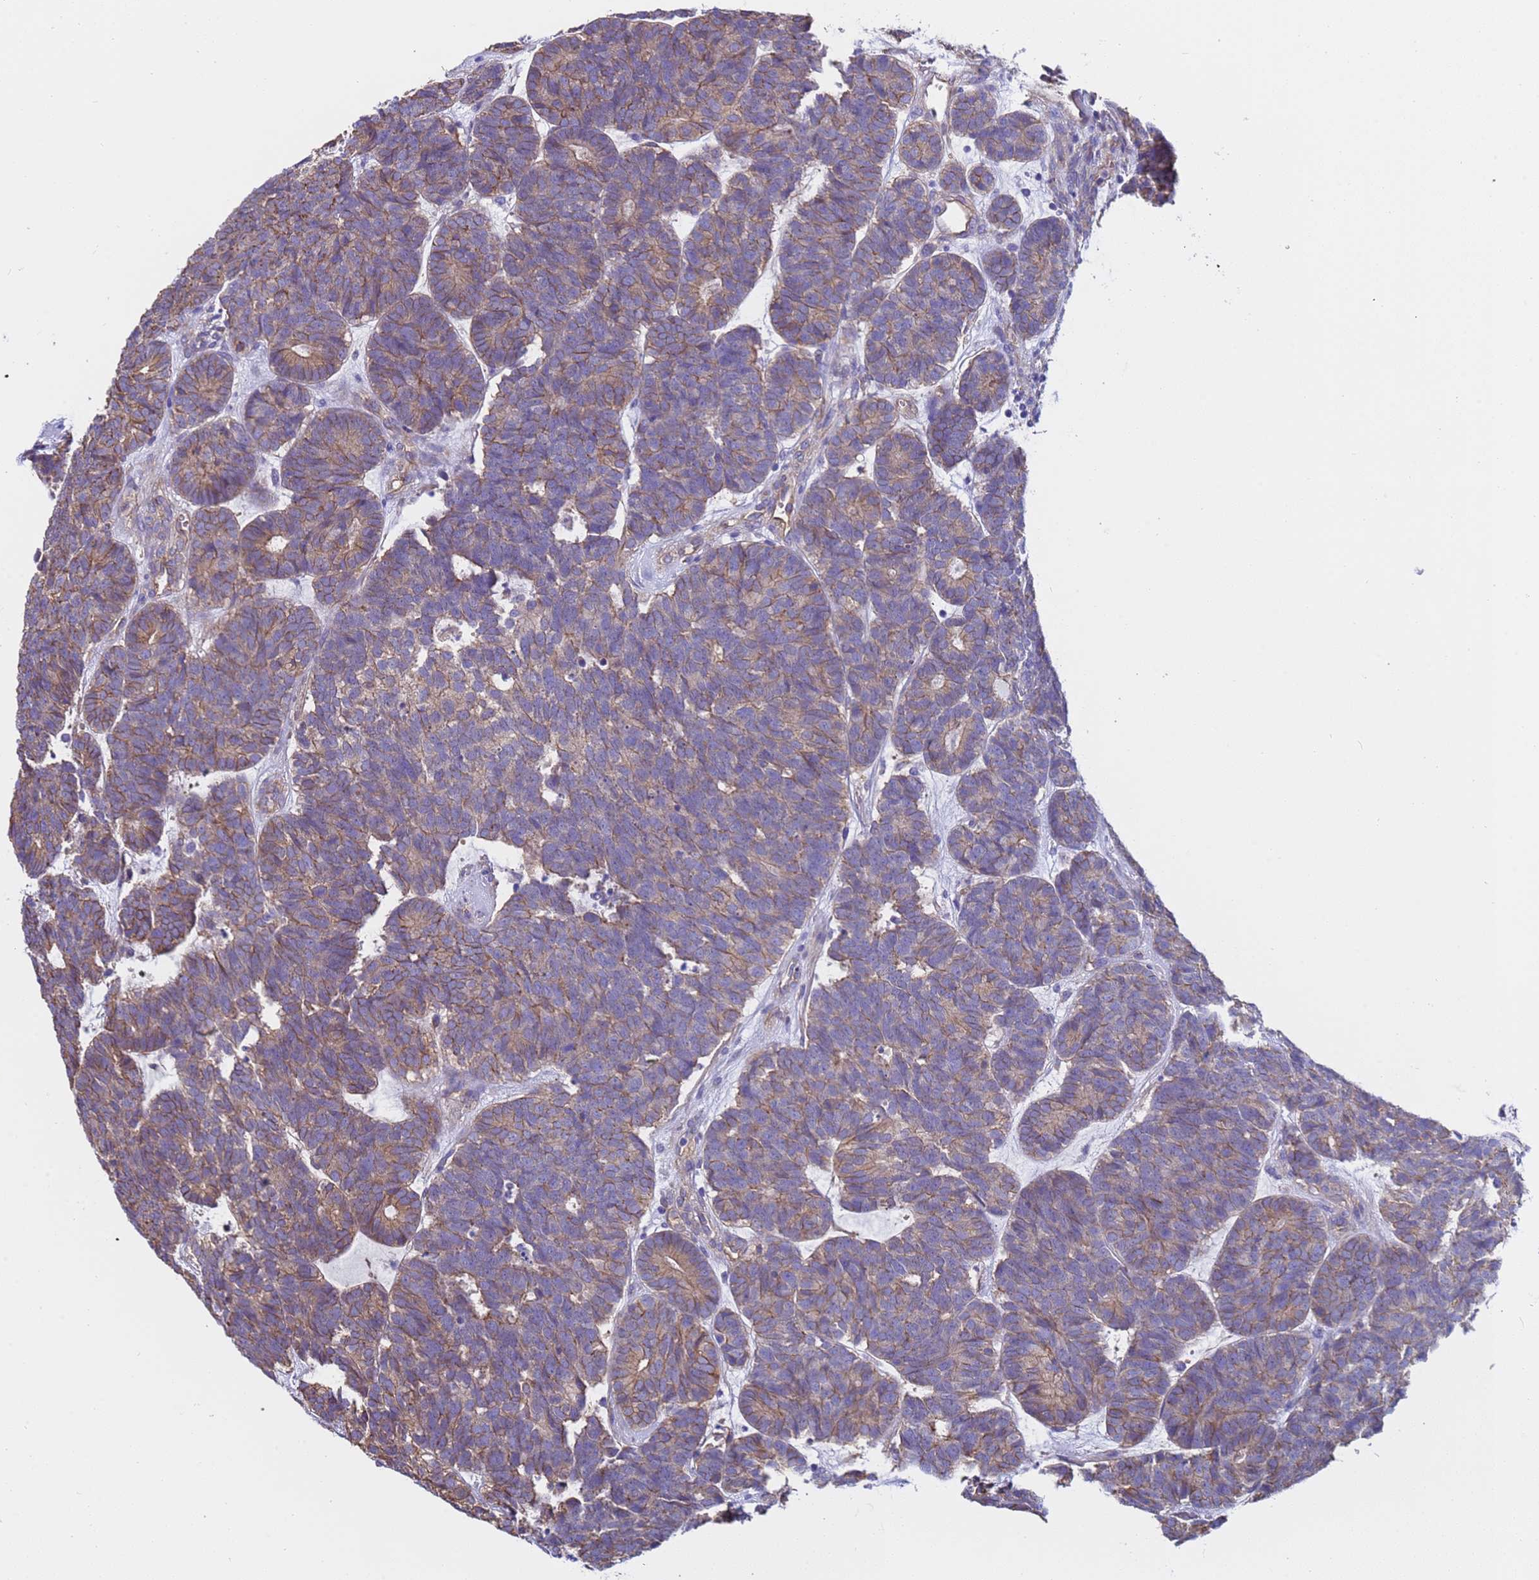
{"staining": {"intensity": "weak", "quantity": ">75%", "location": "cytoplasmic/membranous"}, "tissue": "head and neck cancer", "cell_type": "Tumor cells", "image_type": "cancer", "snomed": [{"axis": "morphology", "description": "Adenocarcinoma, NOS"}, {"axis": "topography", "description": "Head-Neck"}], "caption": "IHC of human head and neck cancer demonstrates low levels of weak cytoplasmic/membranous expression in about >75% of tumor cells.", "gene": "ZNF248", "patient": {"sex": "female", "age": 81}}